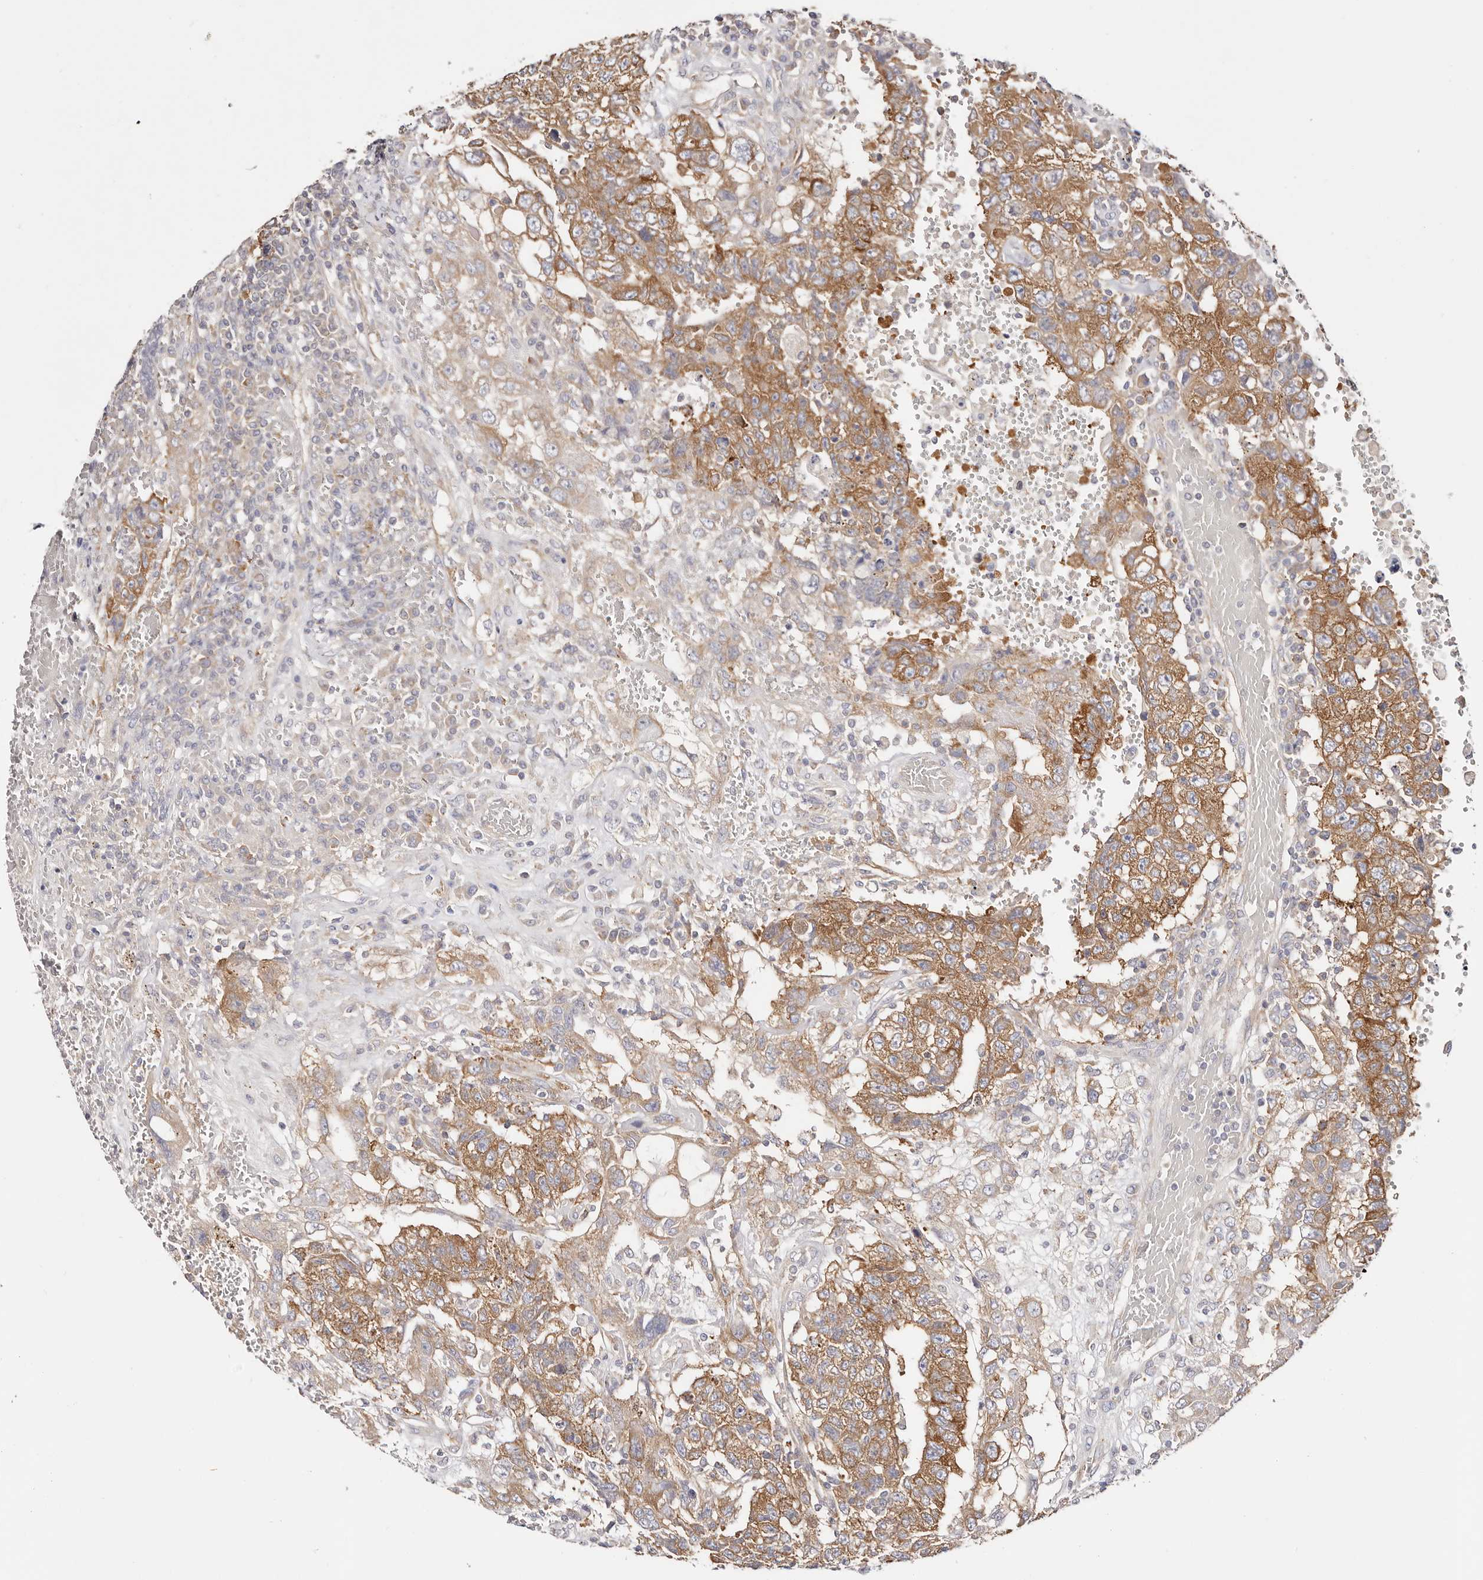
{"staining": {"intensity": "moderate", "quantity": ">75%", "location": "cytoplasmic/membranous"}, "tissue": "testis cancer", "cell_type": "Tumor cells", "image_type": "cancer", "snomed": [{"axis": "morphology", "description": "Carcinoma, Embryonal, NOS"}, {"axis": "topography", "description": "Testis"}], "caption": "Human embryonal carcinoma (testis) stained with a brown dye exhibits moderate cytoplasmic/membranous positive staining in approximately >75% of tumor cells.", "gene": "GNA13", "patient": {"sex": "male", "age": 26}}